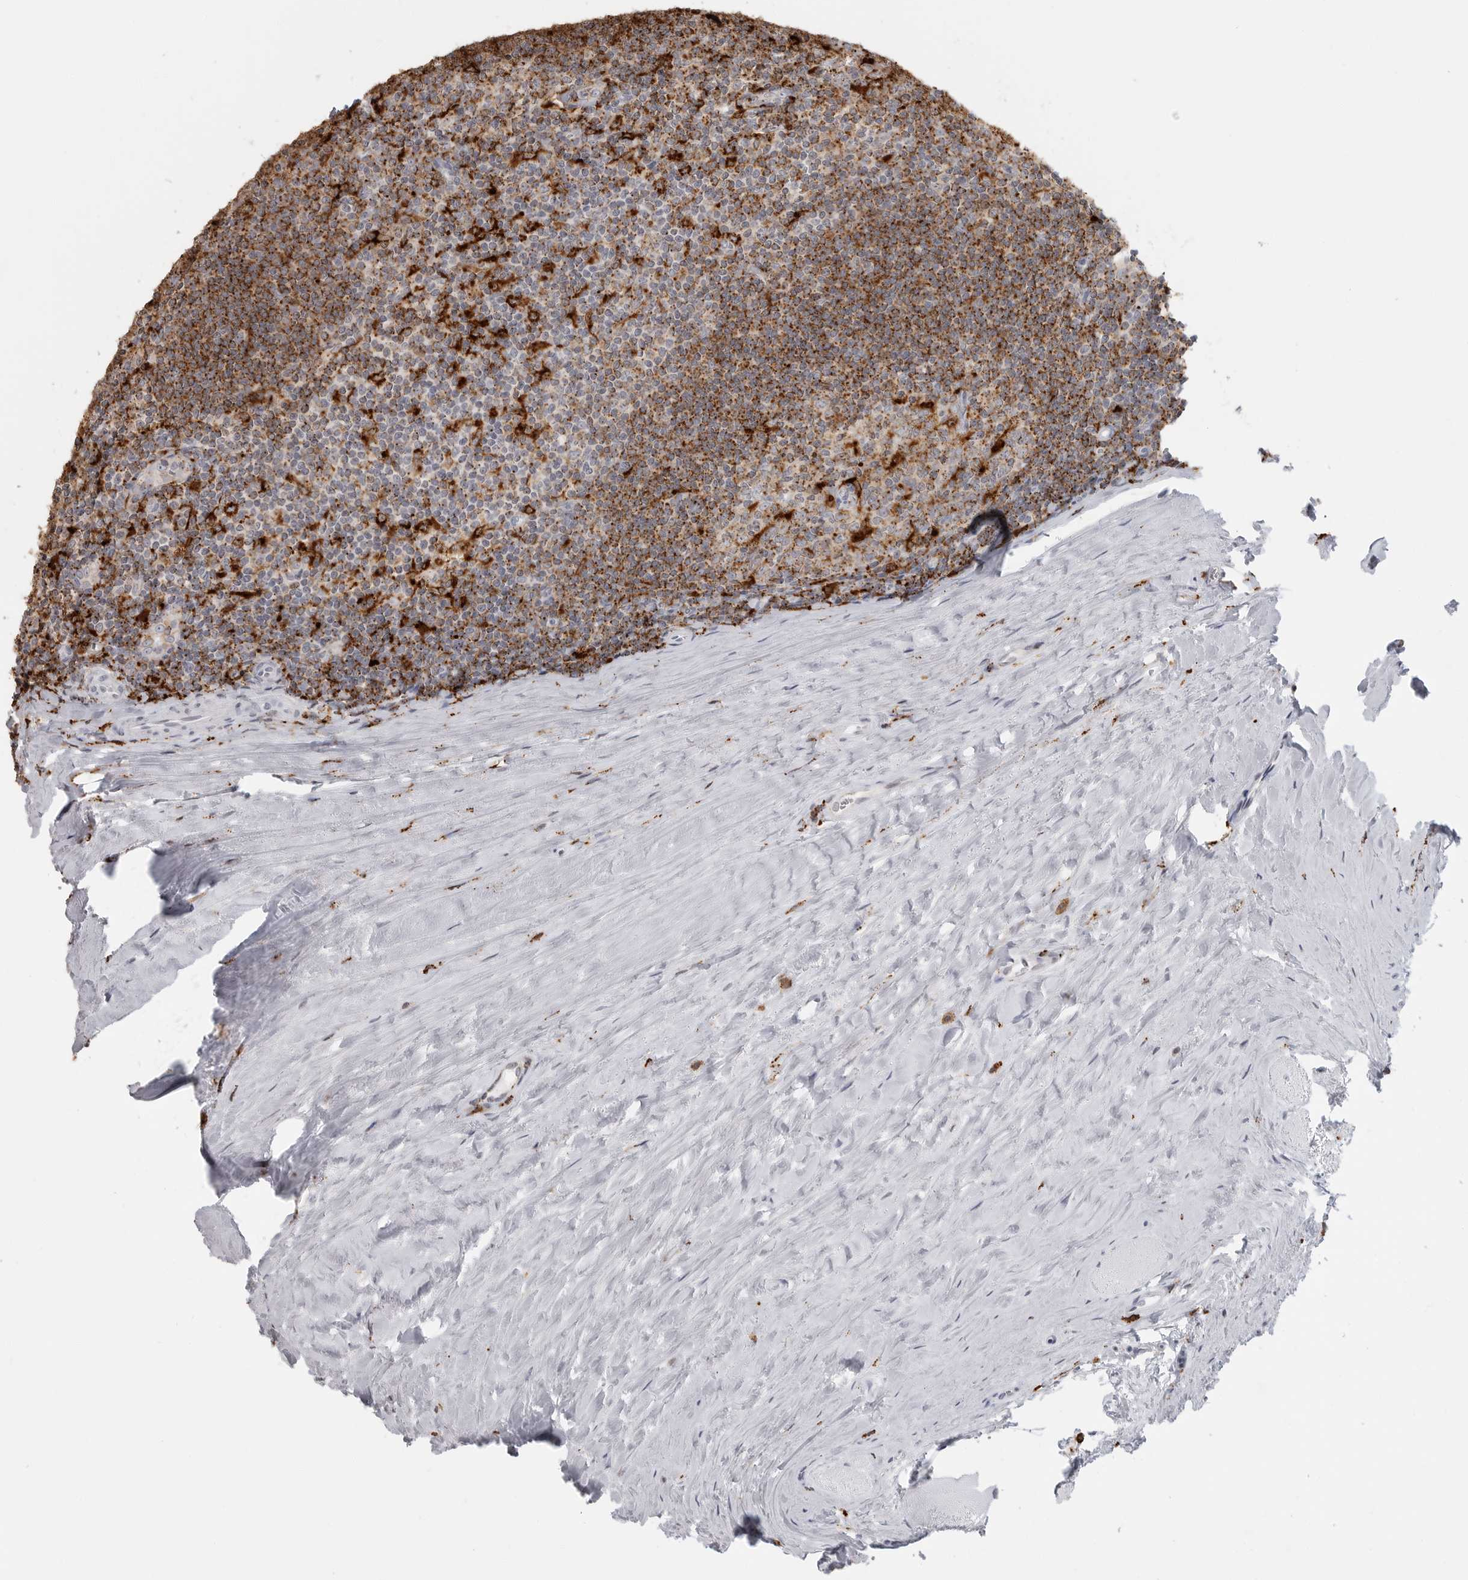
{"staining": {"intensity": "strong", "quantity": "25%-75%", "location": "cytoplasmic/membranous"}, "tissue": "tonsil", "cell_type": "Germinal center cells", "image_type": "normal", "snomed": [{"axis": "morphology", "description": "Normal tissue, NOS"}, {"axis": "topography", "description": "Tonsil"}], "caption": "Immunohistochemistry (IHC) staining of normal tonsil, which reveals high levels of strong cytoplasmic/membranous expression in about 25%-75% of germinal center cells indicating strong cytoplasmic/membranous protein staining. The staining was performed using DAB (brown) for protein detection and nuclei were counterstained in hematoxylin (blue).", "gene": "IFI30", "patient": {"sex": "male", "age": 27}}